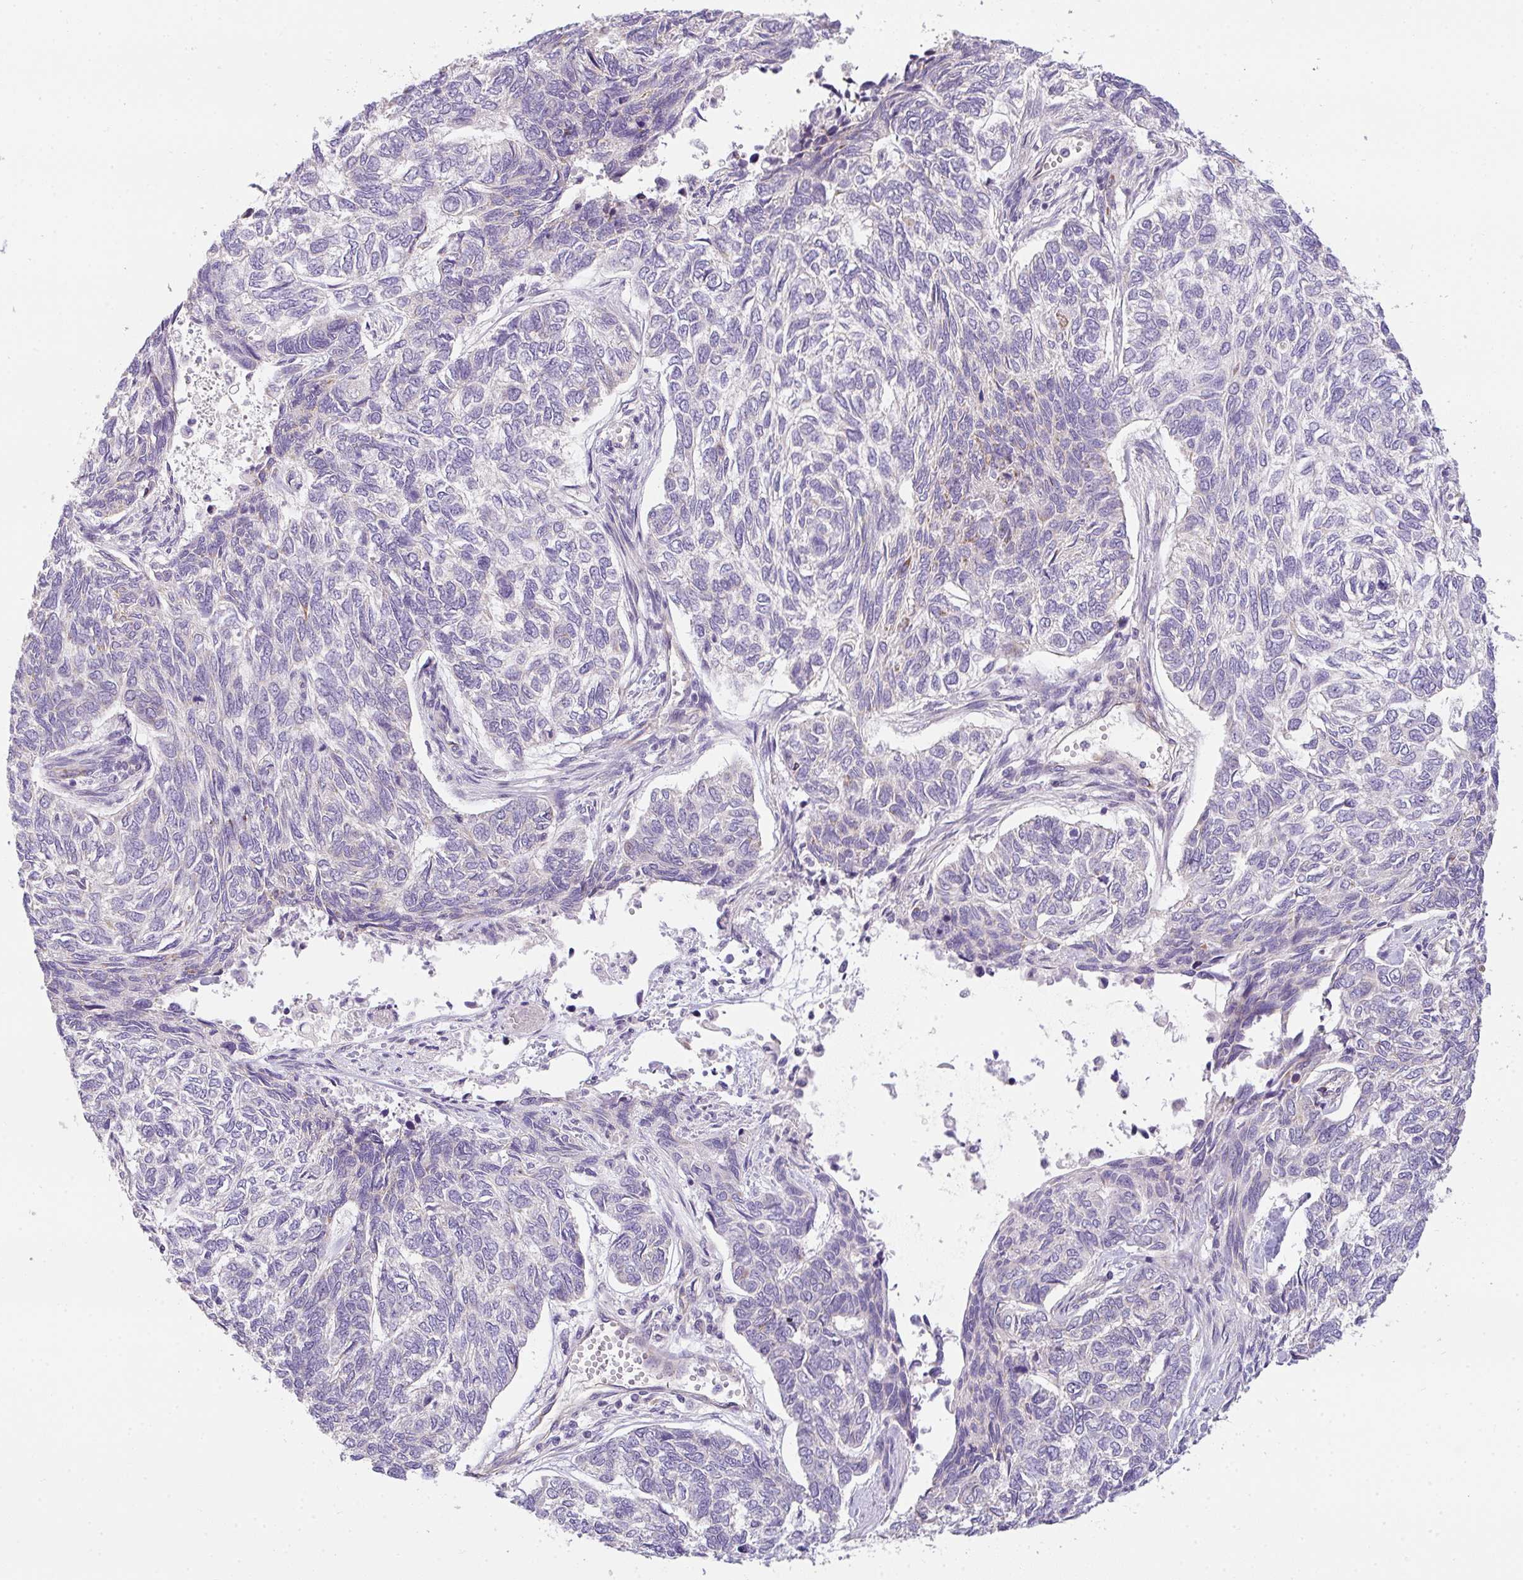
{"staining": {"intensity": "negative", "quantity": "none", "location": "none"}, "tissue": "skin cancer", "cell_type": "Tumor cells", "image_type": "cancer", "snomed": [{"axis": "morphology", "description": "Basal cell carcinoma"}, {"axis": "topography", "description": "Skin"}], "caption": "This is an immunohistochemistry micrograph of skin cancer (basal cell carcinoma). There is no positivity in tumor cells.", "gene": "FILIP1", "patient": {"sex": "female", "age": 65}}